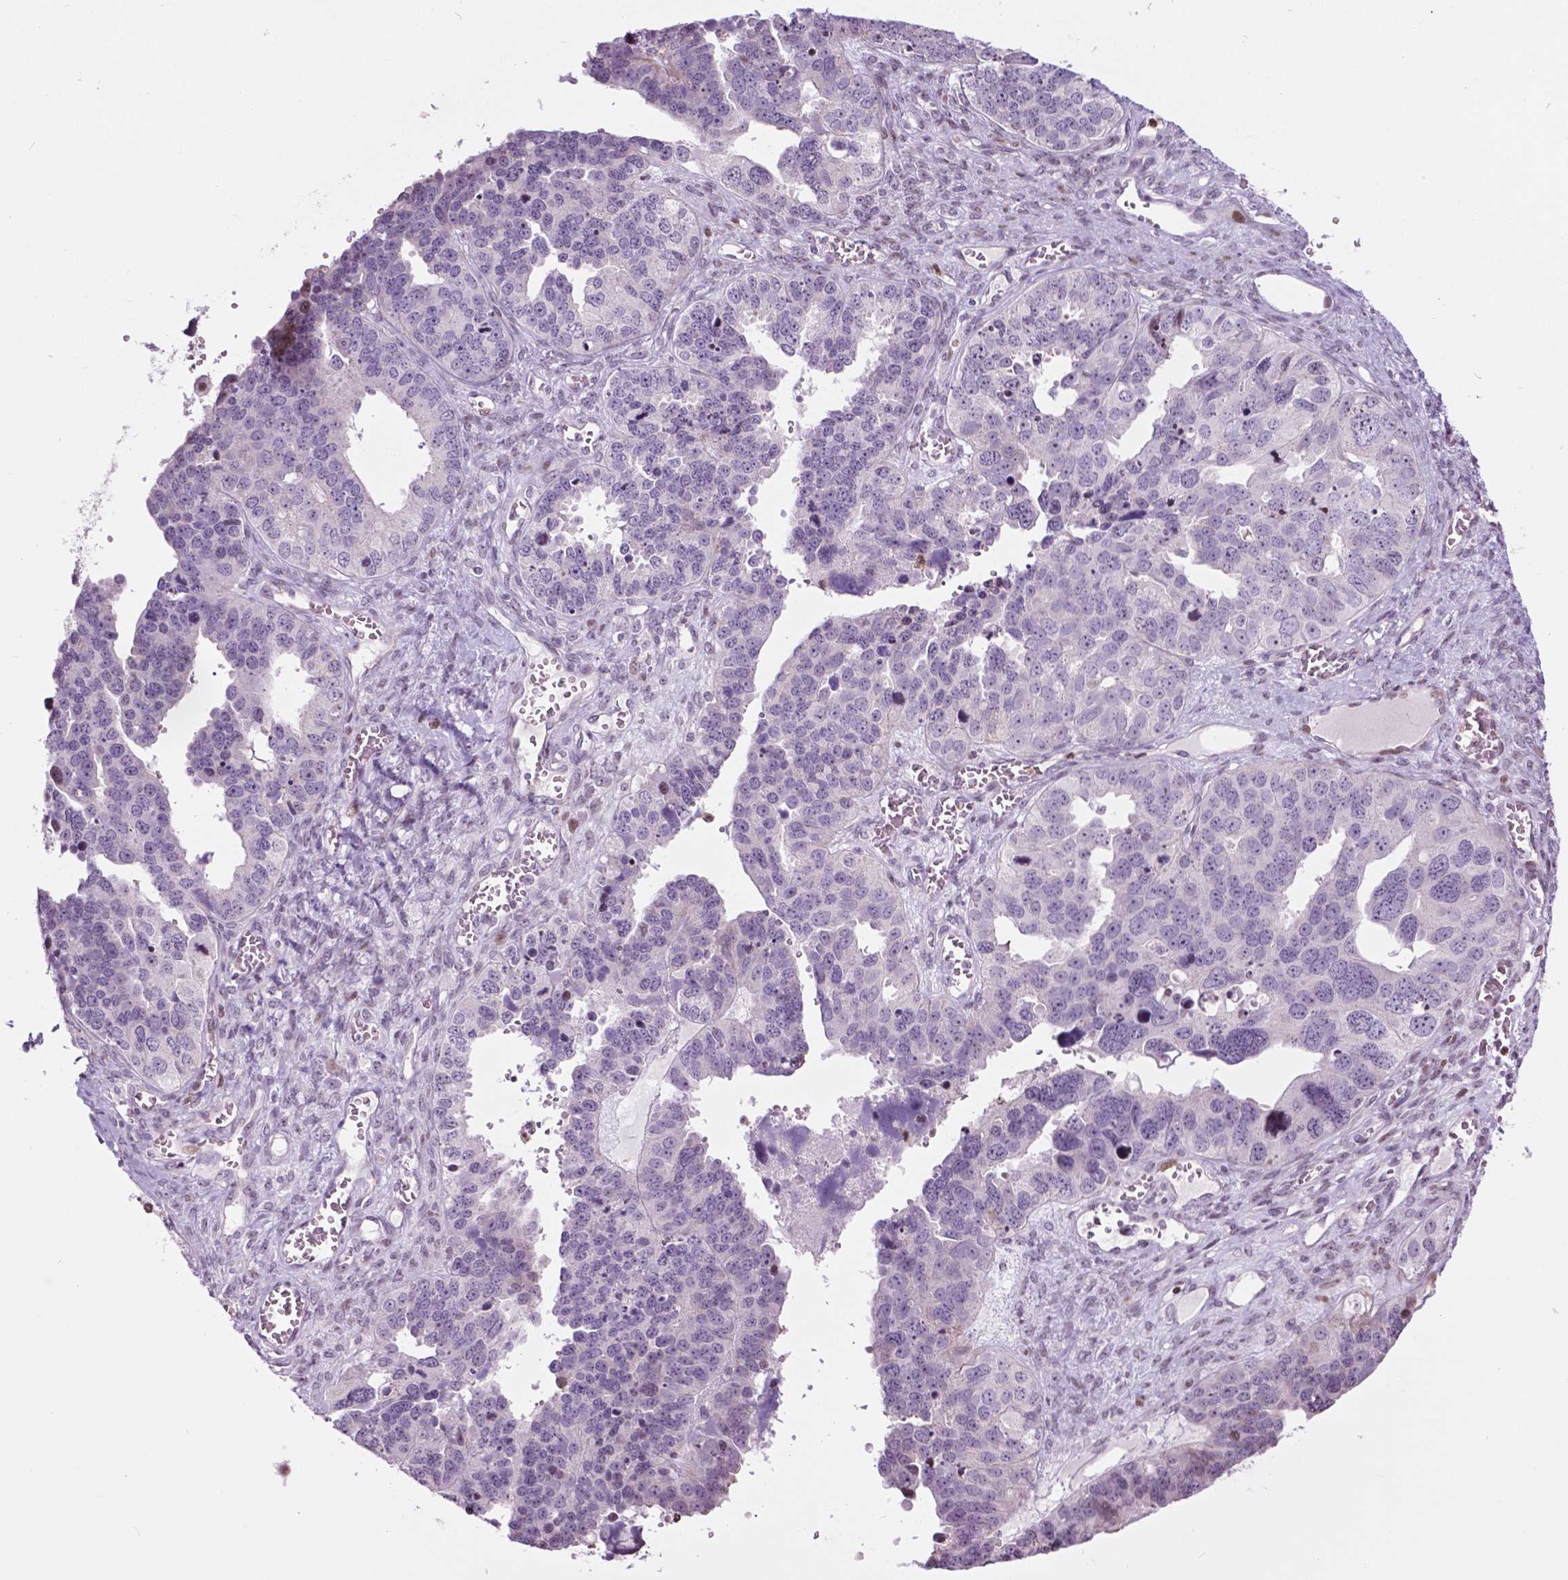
{"staining": {"intensity": "negative", "quantity": "none", "location": "none"}, "tissue": "ovarian cancer", "cell_type": "Tumor cells", "image_type": "cancer", "snomed": [{"axis": "morphology", "description": "Cystadenocarcinoma, serous, NOS"}, {"axis": "topography", "description": "Ovary"}], "caption": "Serous cystadenocarcinoma (ovarian) was stained to show a protein in brown. There is no significant staining in tumor cells.", "gene": "PTPN18", "patient": {"sex": "female", "age": 76}}